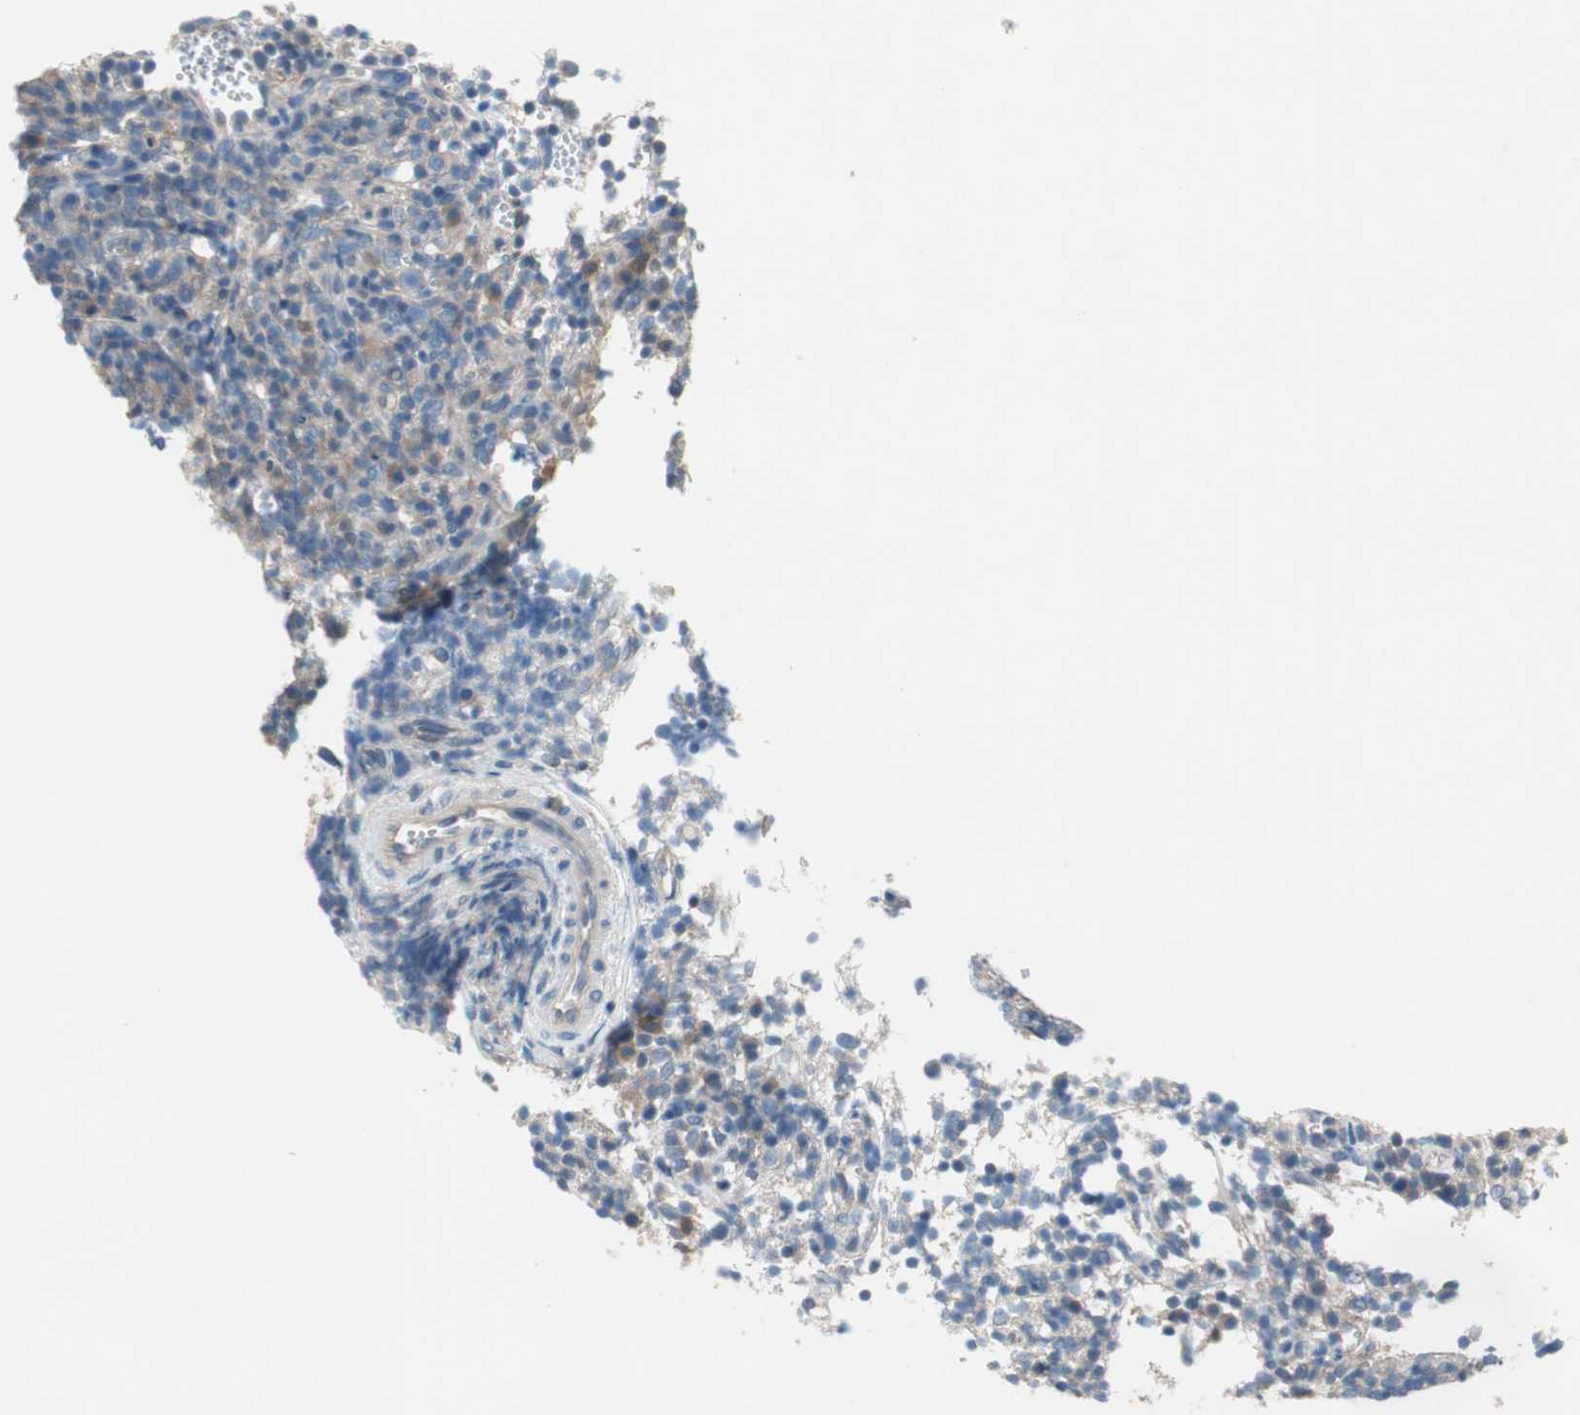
{"staining": {"intensity": "negative", "quantity": "none", "location": "none"}, "tissue": "lymphoma", "cell_type": "Tumor cells", "image_type": "cancer", "snomed": [{"axis": "morphology", "description": "Malignant lymphoma, non-Hodgkin's type, High grade"}, {"axis": "topography", "description": "Lymph node"}], "caption": "Tumor cells show no significant protein staining in lymphoma.", "gene": "GLUL", "patient": {"sex": "female", "age": 76}}